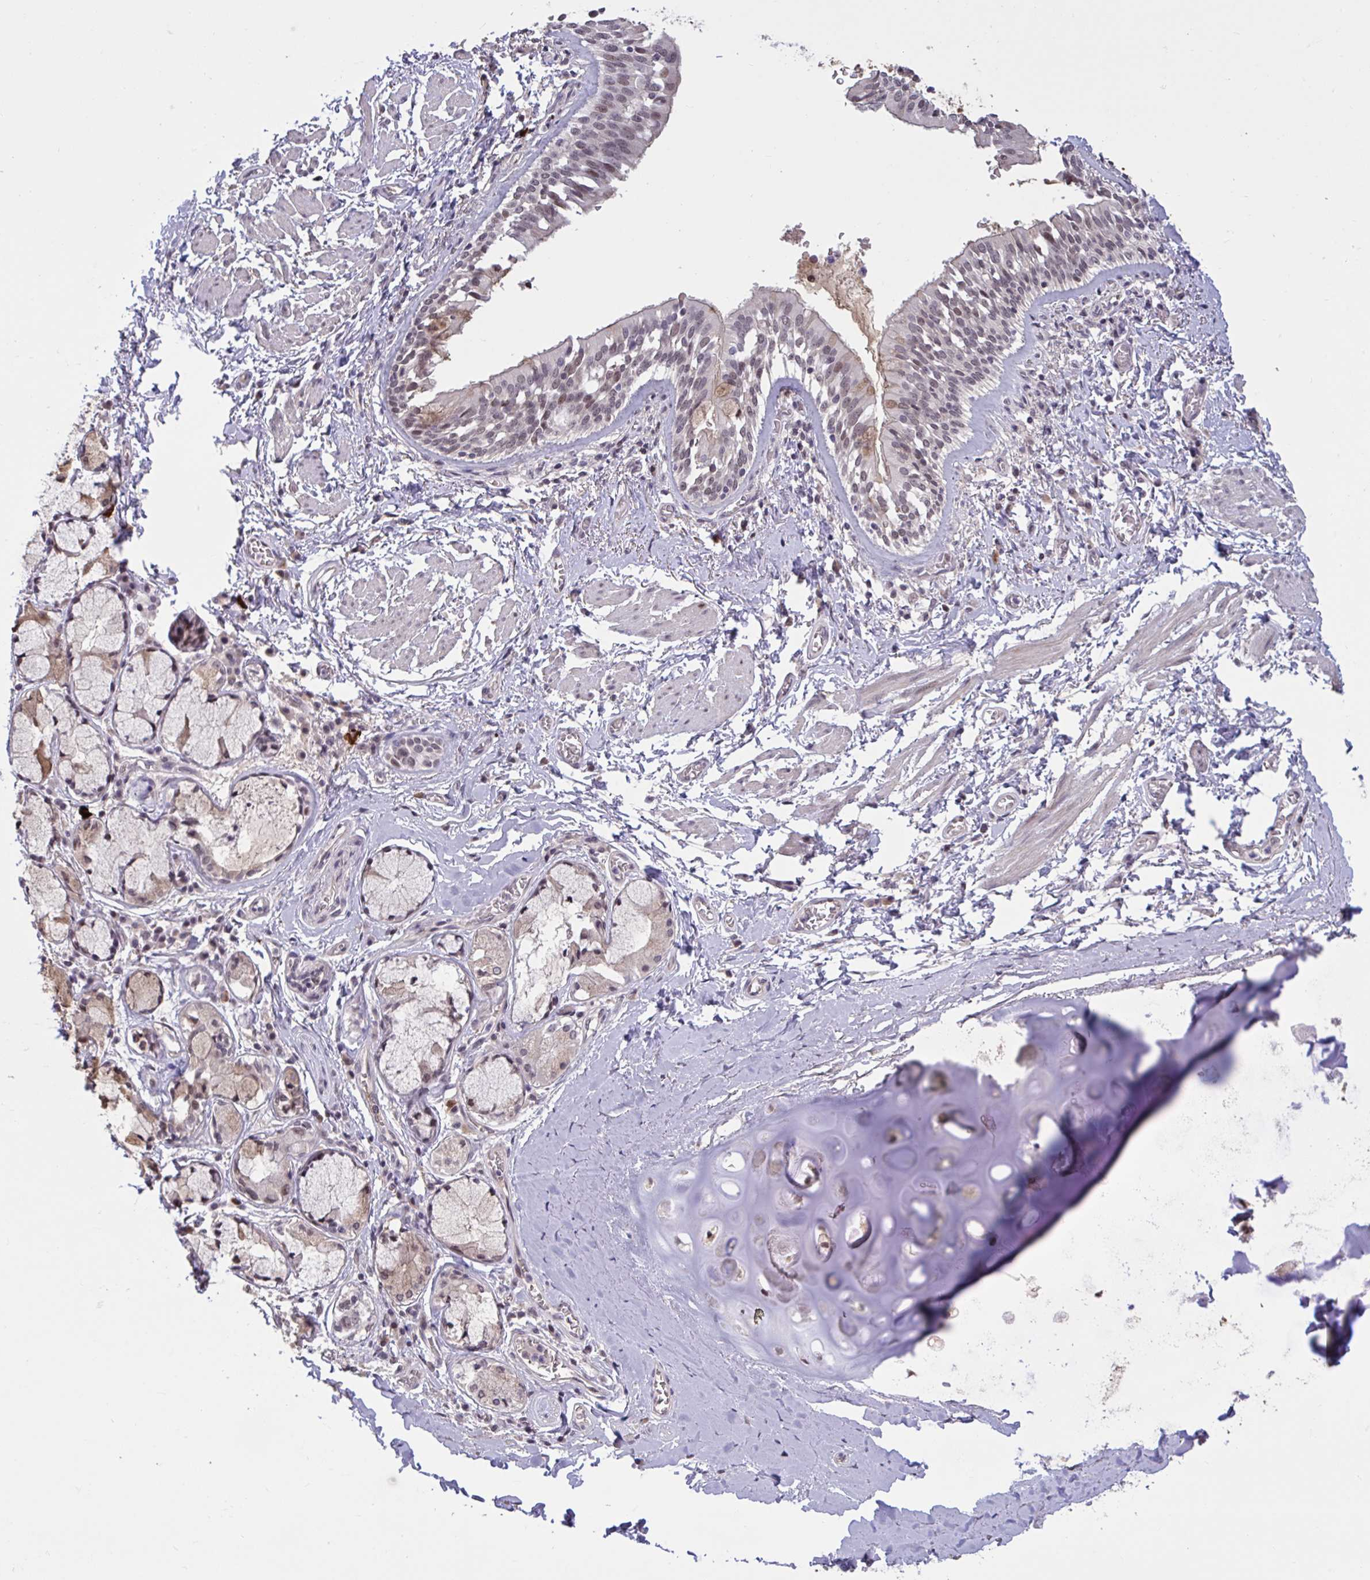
{"staining": {"intensity": "negative", "quantity": "none", "location": "none"}, "tissue": "adipose tissue", "cell_type": "Adipocytes", "image_type": "normal", "snomed": [{"axis": "morphology", "description": "Normal tissue, NOS"}, {"axis": "morphology", "description": "Degeneration, NOS"}, {"axis": "topography", "description": "Cartilage tissue"}, {"axis": "topography", "description": "Lung"}], "caption": "A high-resolution photomicrograph shows immunohistochemistry staining of benign adipose tissue, which reveals no significant positivity in adipocytes.", "gene": "ZNF414", "patient": {"sex": "female", "age": 61}}